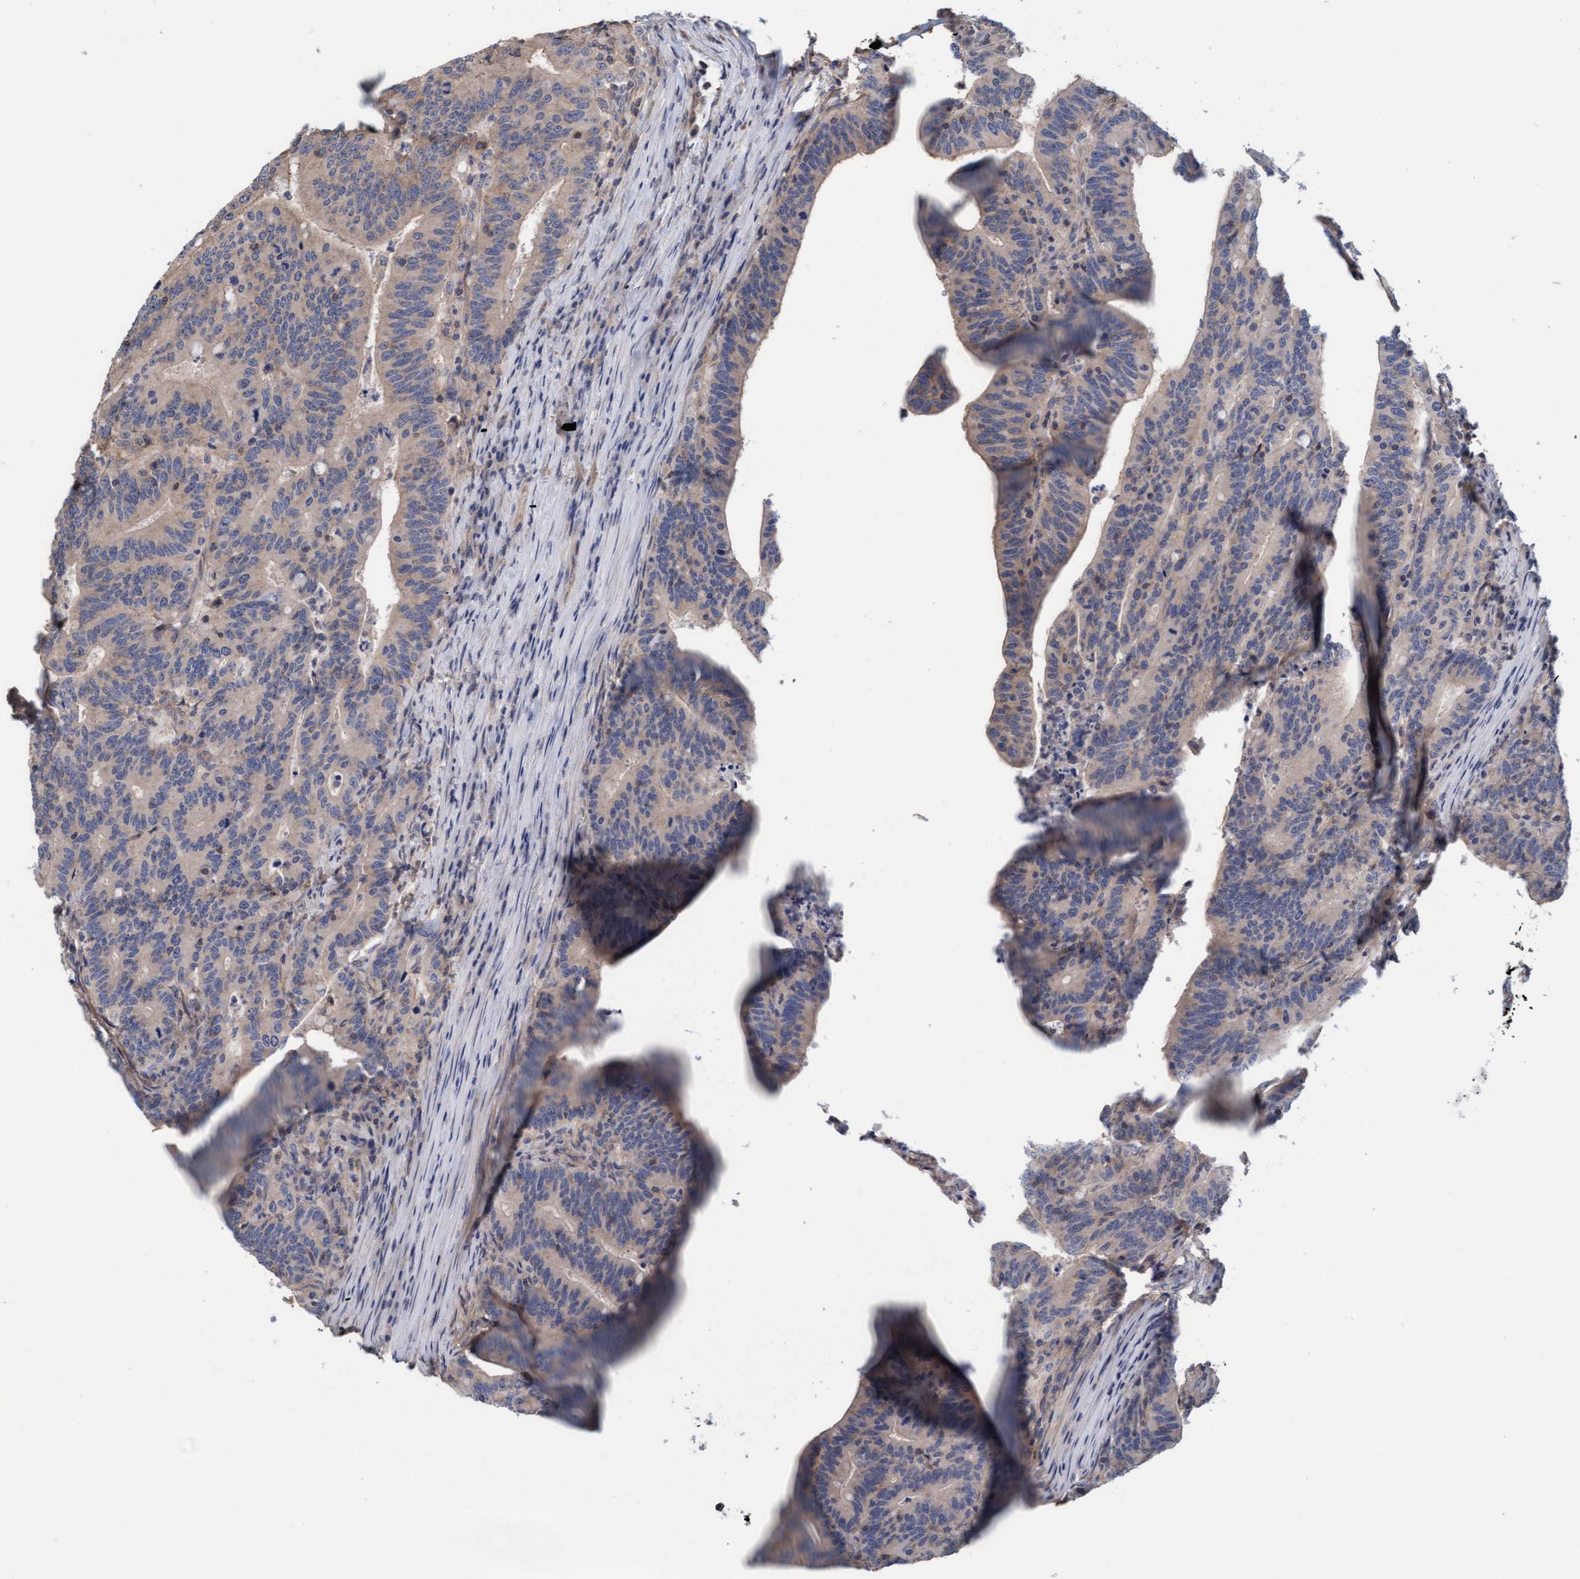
{"staining": {"intensity": "negative", "quantity": "none", "location": "none"}, "tissue": "colorectal cancer", "cell_type": "Tumor cells", "image_type": "cancer", "snomed": [{"axis": "morphology", "description": "Adenocarcinoma, NOS"}, {"axis": "topography", "description": "Colon"}], "caption": "Tumor cells show no significant positivity in adenocarcinoma (colorectal). Brightfield microscopy of immunohistochemistry (IHC) stained with DAB (brown) and hematoxylin (blue), captured at high magnification.", "gene": "FXR2", "patient": {"sex": "female", "age": 66}}